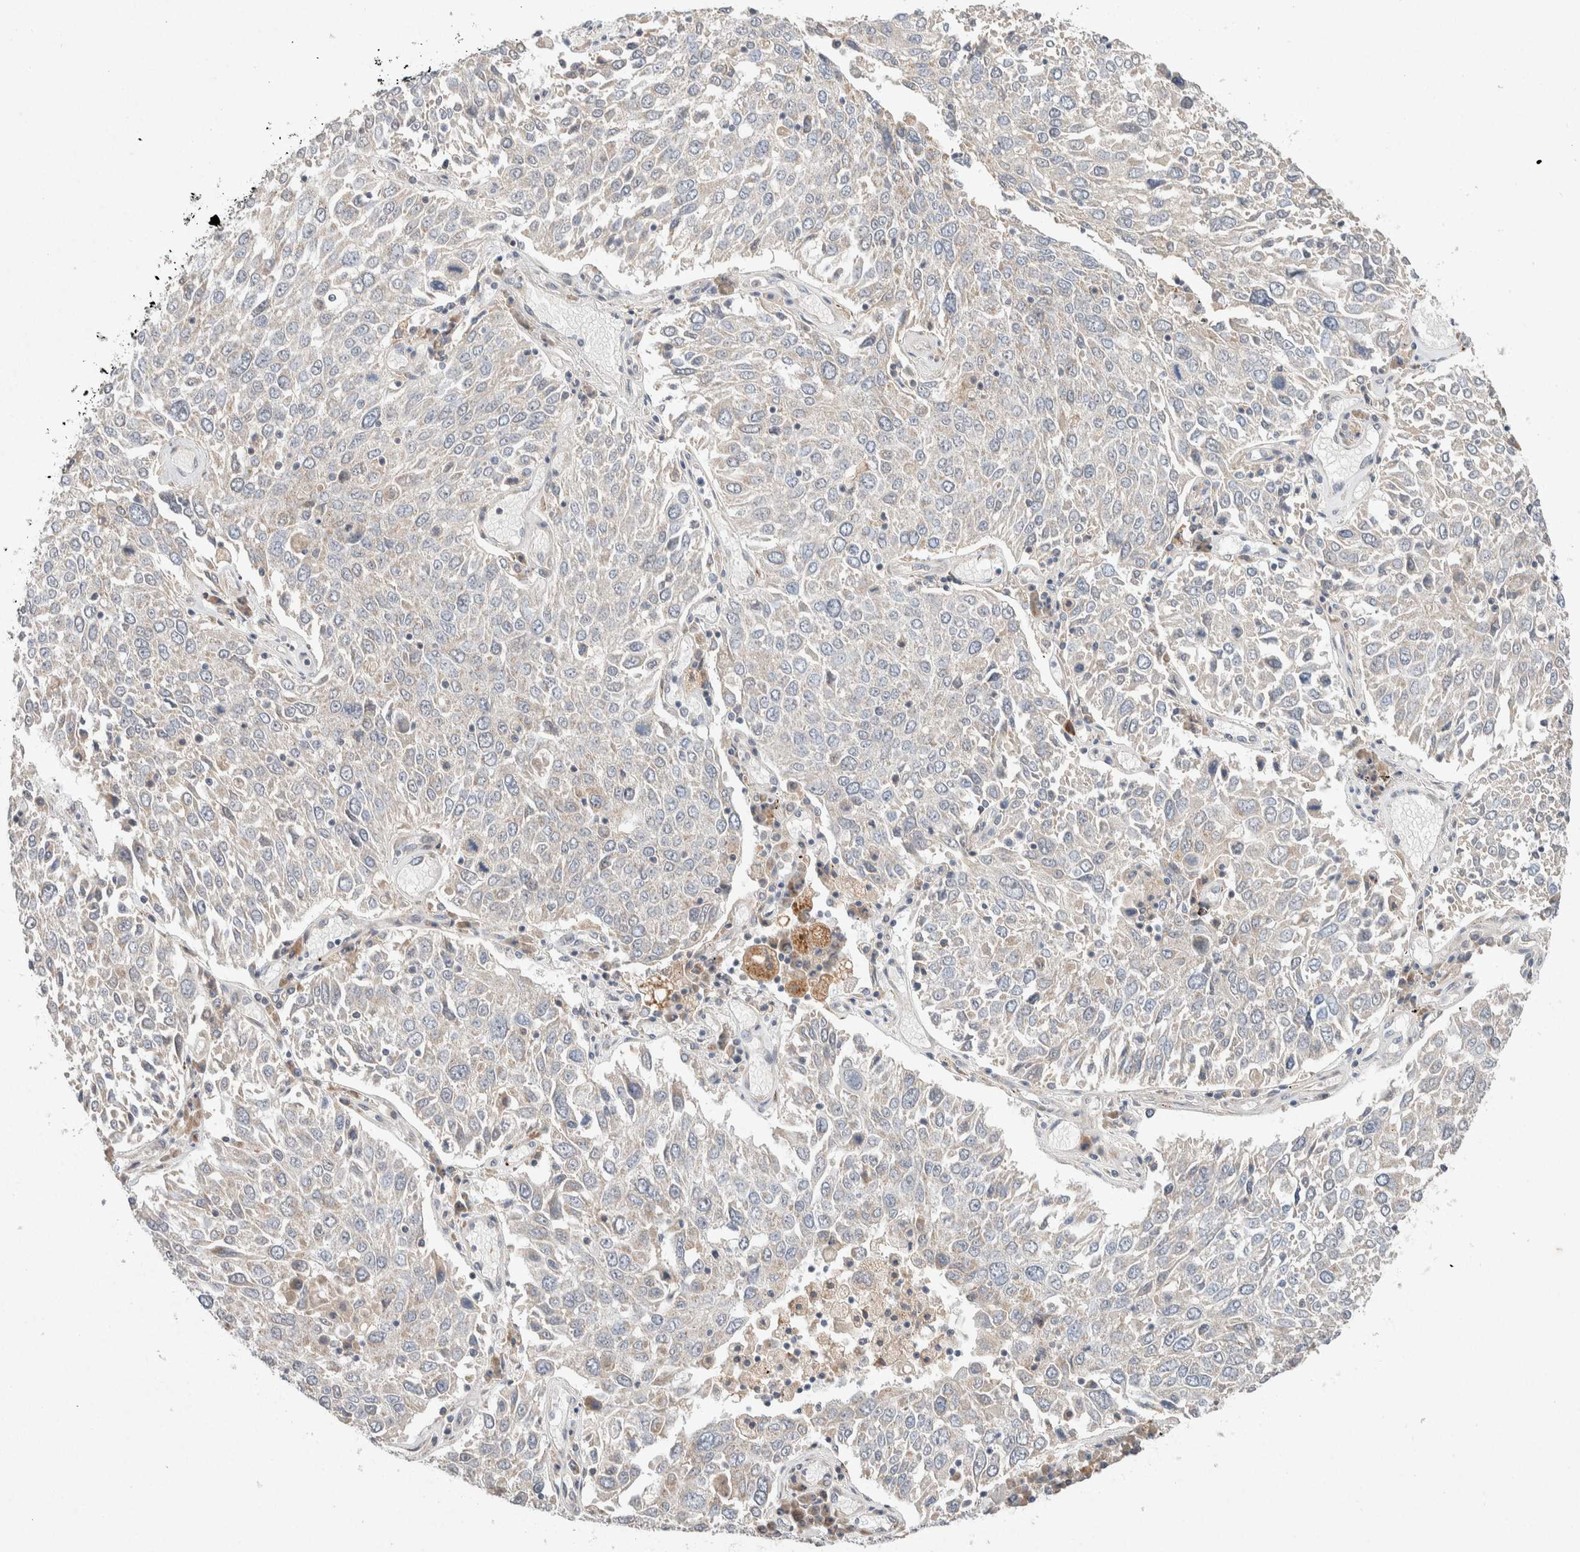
{"staining": {"intensity": "weak", "quantity": "<25%", "location": "cytoplasmic/membranous"}, "tissue": "lung cancer", "cell_type": "Tumor cells", "image_type": "cancer", "snomed": [{"axis": "morphology", "description": "Squamous cell carcinoma, NOS"}, {"axis": "topography", "description": "Lung"}], "caption": "Immunohistochemistry (IHC) image of human lung cancer stained for a protein (brown), which demonstrates no staining in tumor cells. (DAB IHC with hematoxylin counter stain).", "gene": "CMTM4", "patient": {"sex": "male", "age": 65}}